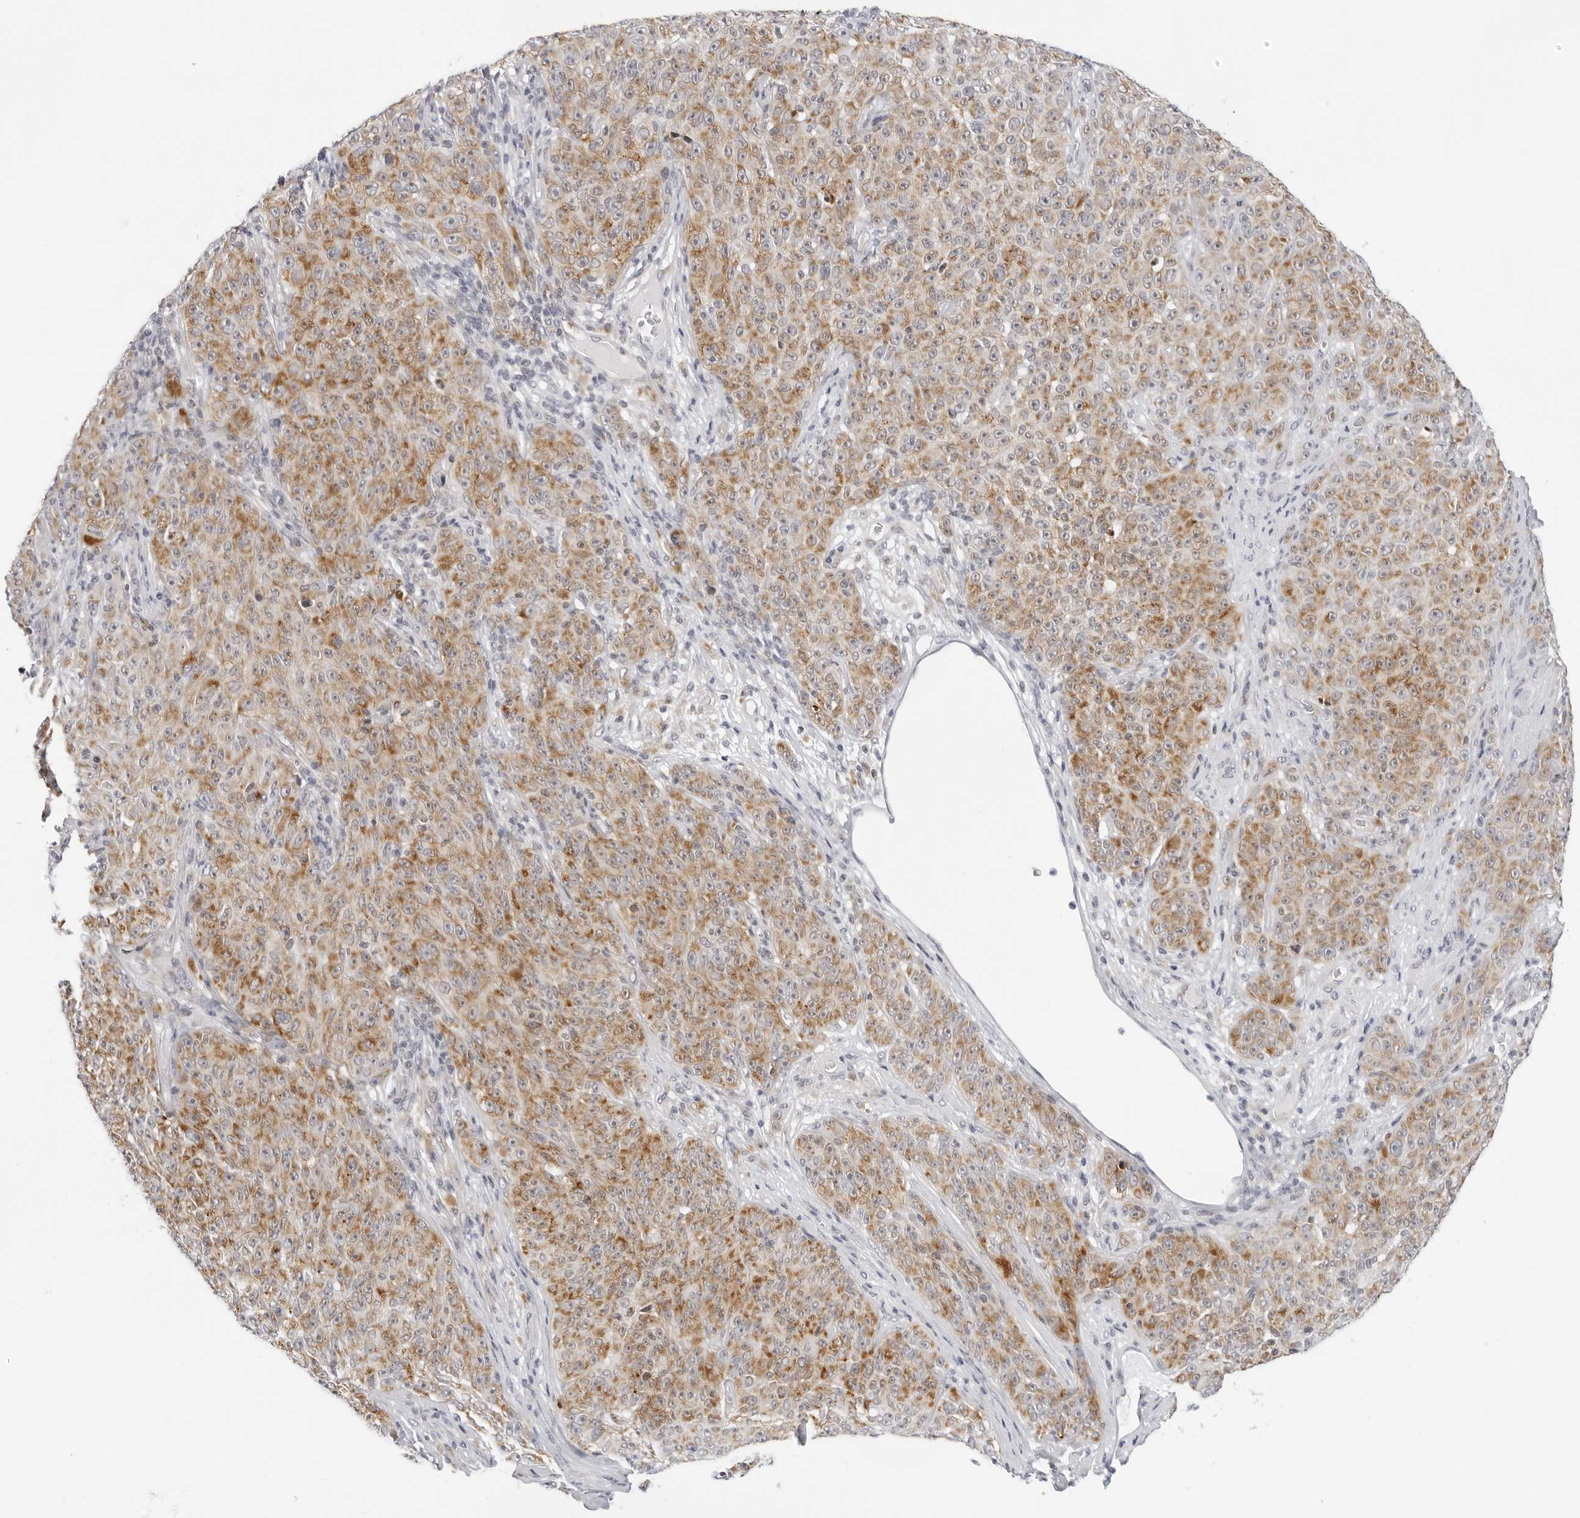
{"staining": {"intensity": "moderate", "quantity": ">75%", "location": "cytoplasmic/membranous"}, "tissue": "melanoma", "cell_type": "Tumor cells", "image_type": "cancer", "snomed": [{"axis": "morphology", "description": "Malignant melanoma, NOS"}, {"axis": "topography", "description": "Skin"}], "caption": "Protein staining of malignant melanoma tissue displays moderate cytoplasmic/membranous positivity in approximately >75% of tumor cells.", "gene": "CIART", "patient": {"sex": "female", "age": 82}}